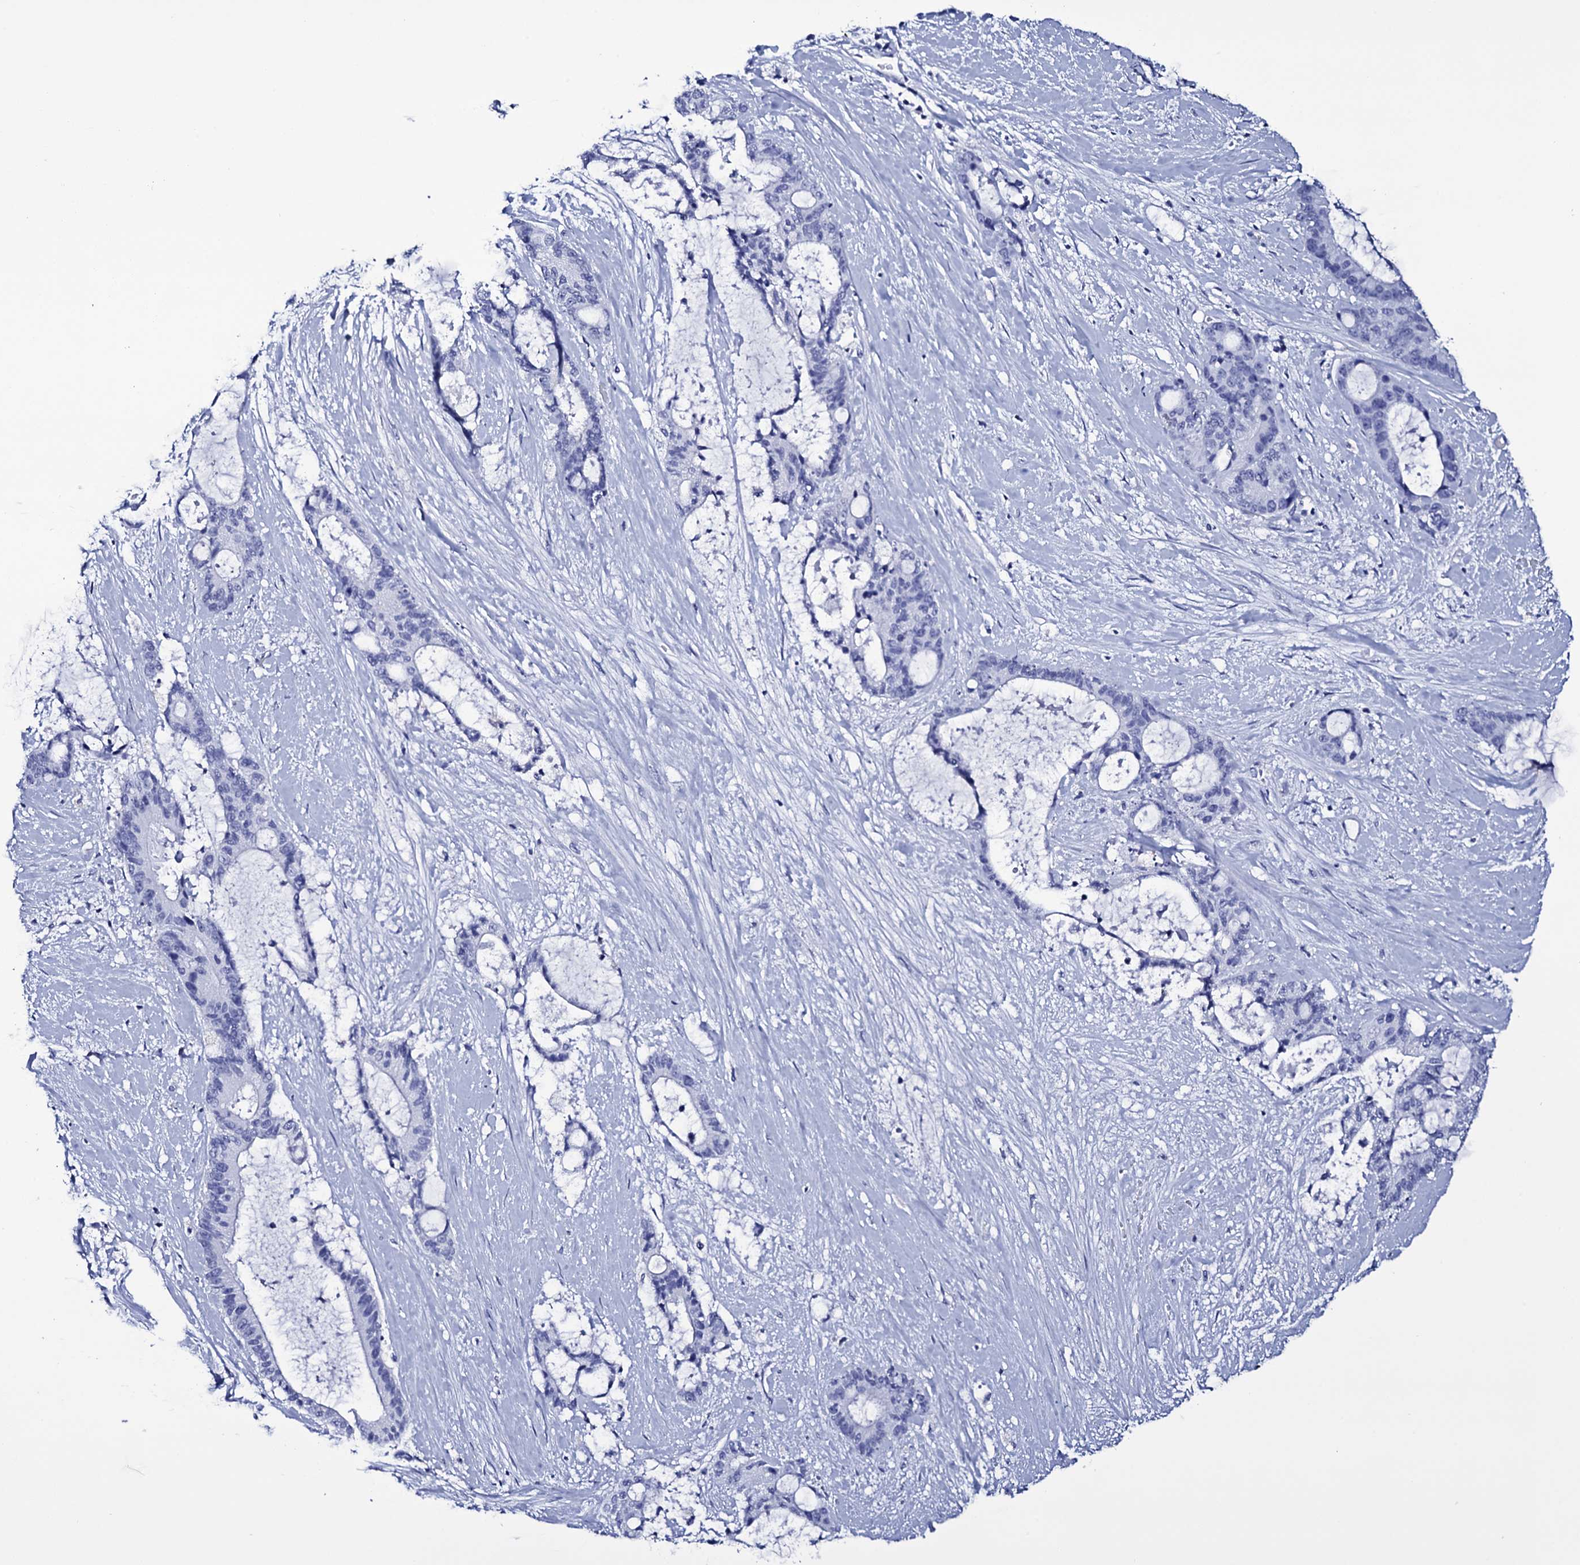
{"staining": {"intensity": "negative", "quantity": "none", "location": "none"}, "tissue": "liver cancer", "cell_type": "Tumor cells", "image_type": "cancer", "snomed": [{"axis": "morphology", "description": "Normal tissue, NOS"}, {"axis": "morphology", "description": "Cholangiocarcinoma"}, {"axis": "topography", "description": "Liver"}, {"axis": "topography", "description": "Peripheral nerve tissue"}], "caption": "There is no significant staining in tumor cells of cholangiocarcinoma (liver).", "gene": "ITPRID2", "patient": {"sex": "female", "age": 73}}